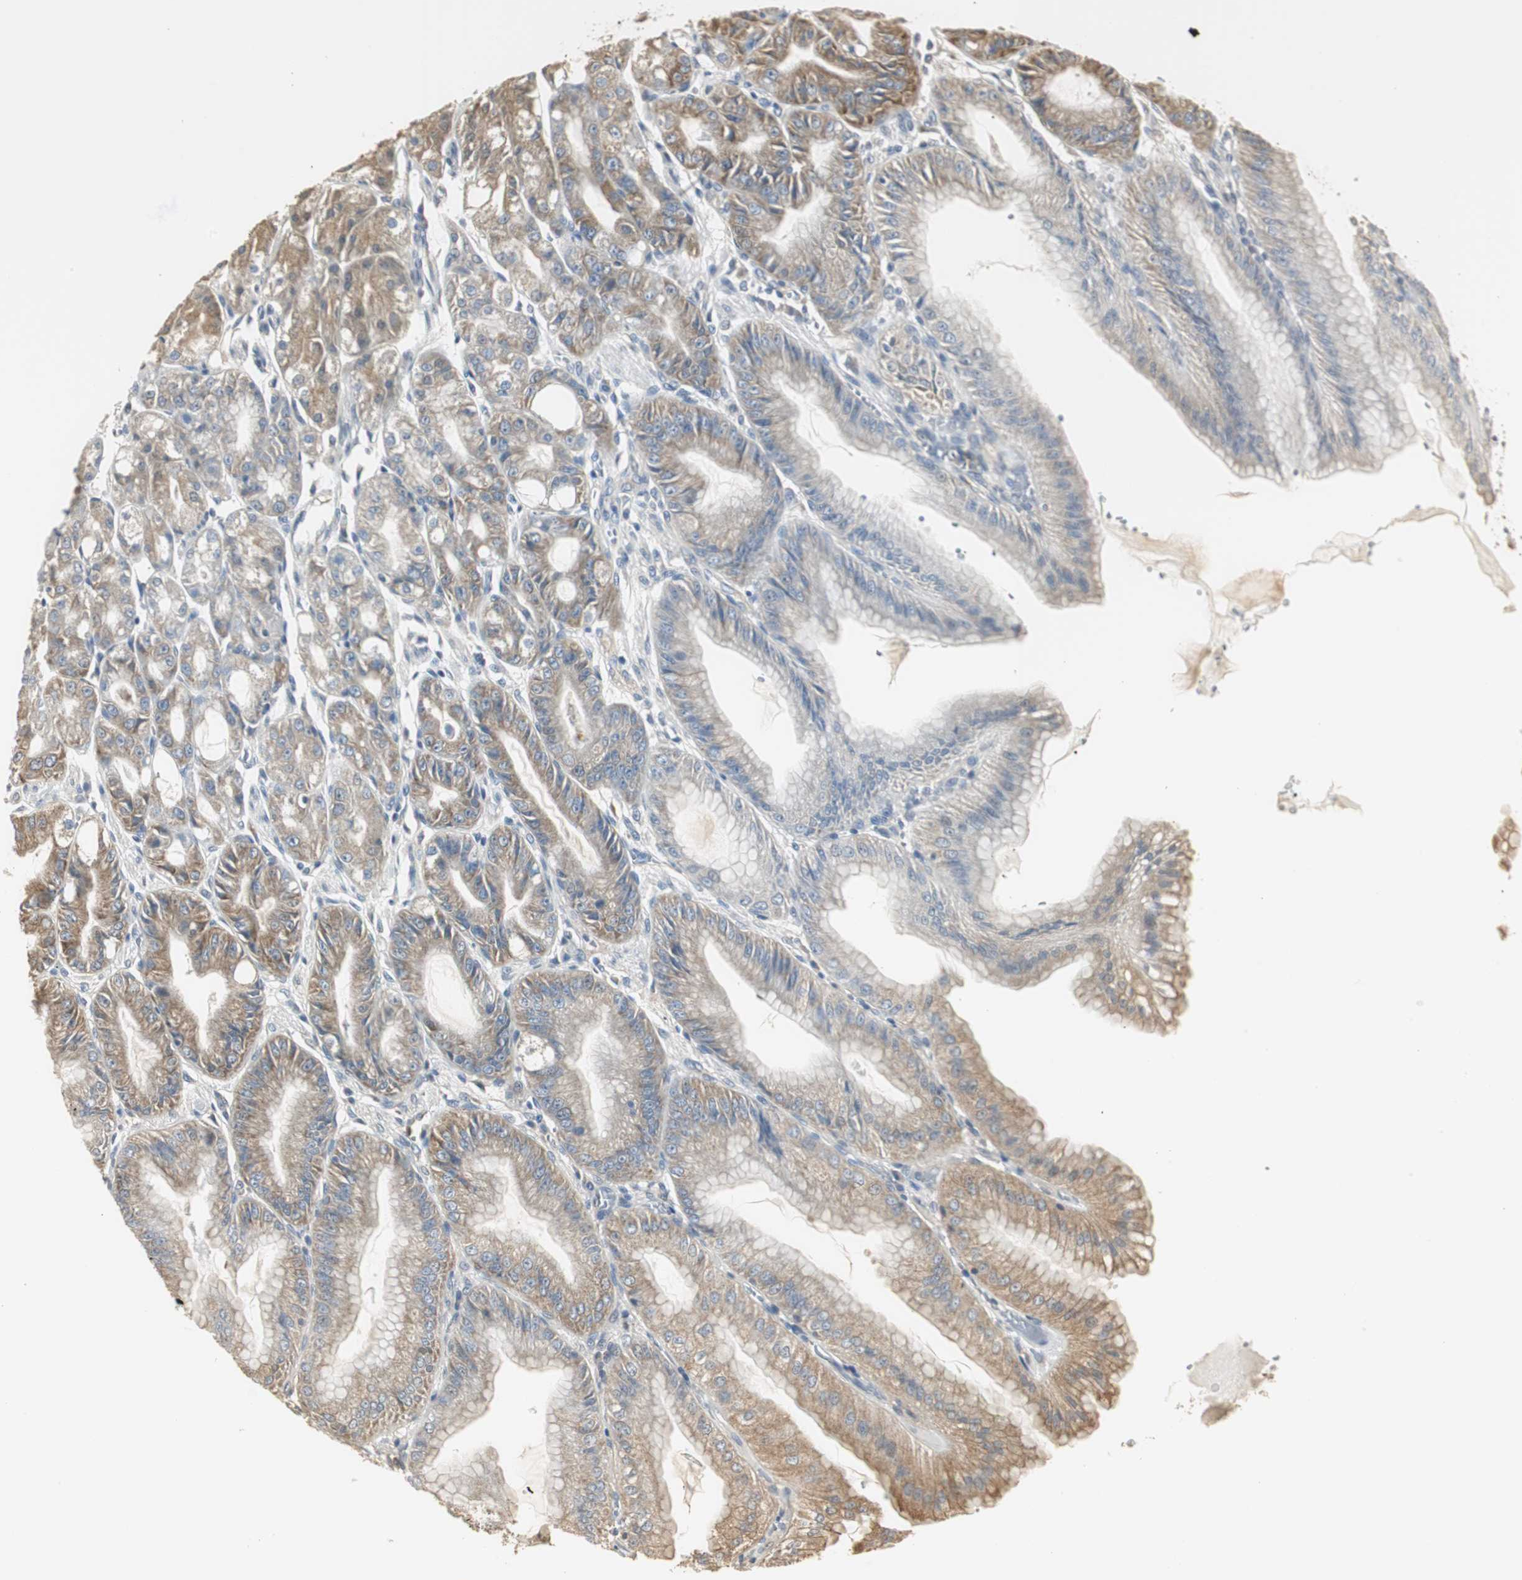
{"staining": {"intensity": "moderate", "quantity": ">75%", "location": "cytoplasmic/membranous"}, "tissue": "stomach", "cell_type": "Glandular cells", "image_type": "normal", "snomed": [{"axis": "morphology", "description": "Normal tissue, NOS"}, {"axis": "topography", "description": "Stomach, lower"}], "caption": "Stomach stained with immunohistochemistry reveals moderate cytoplasmic/membranous expression in approximately >75% of glandular cells.", "gene": "CCT5", "patient": {"sex": "male", "age": 71}}